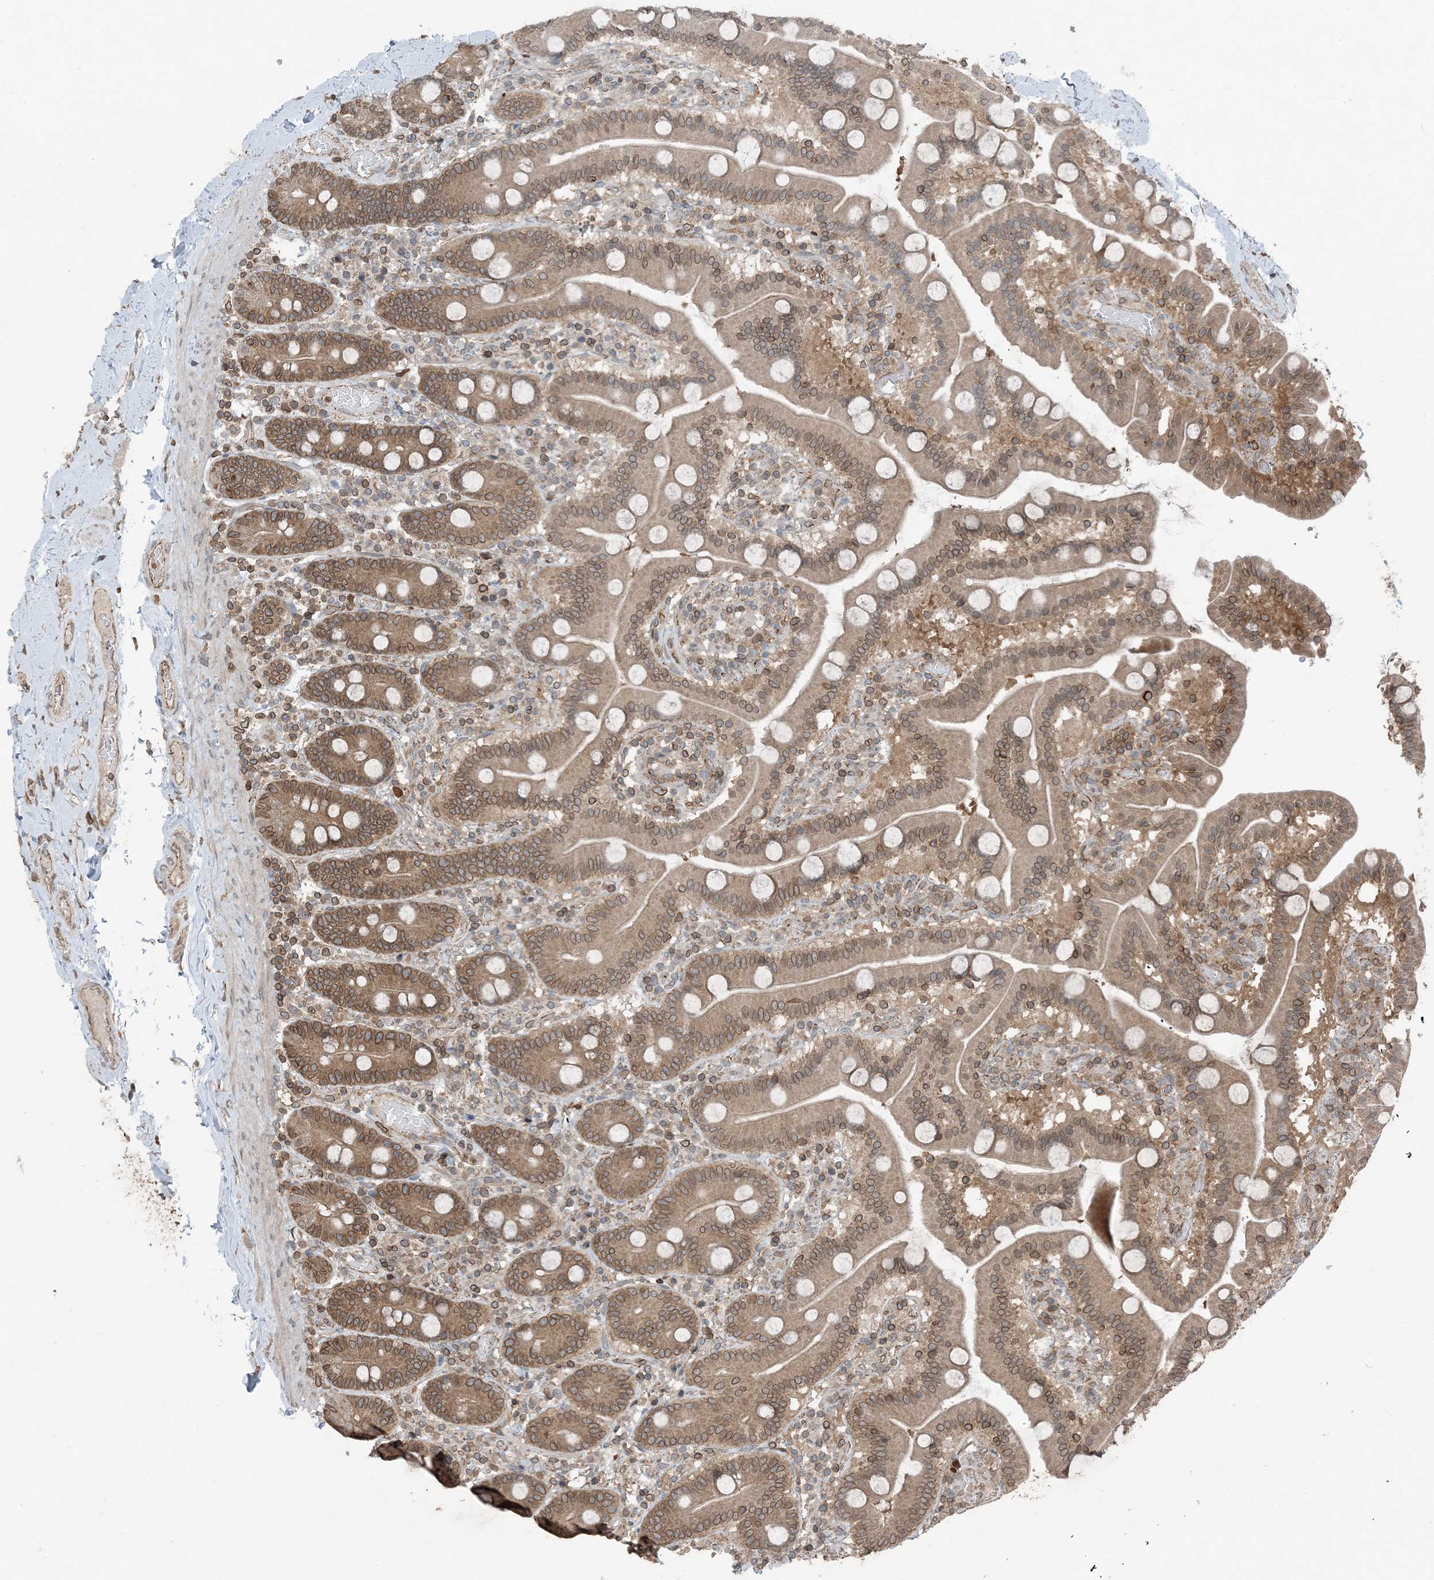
{"staining": {"intensity": "moderate", "quantity": ">75%", "location": "cytoplasmic/membranous,nuclear"}, "tissue": "duodenum", "cell_type": "Glandular cells", "image_type": "normal", "snomed": [{"axis": "morphology", "description": "Normal tissue, NOS"}, {"axis": "topography", "description": "Duodenum"}], "caption": "The photomicrograph displays staining of normal duodenum, revealing moderate cytoplasmic/membranous,nuclear protein positivity (brown color) within glandular cells.", "gene": "ZFAND2B", "patient": {"sex": "male", "age": 55}}